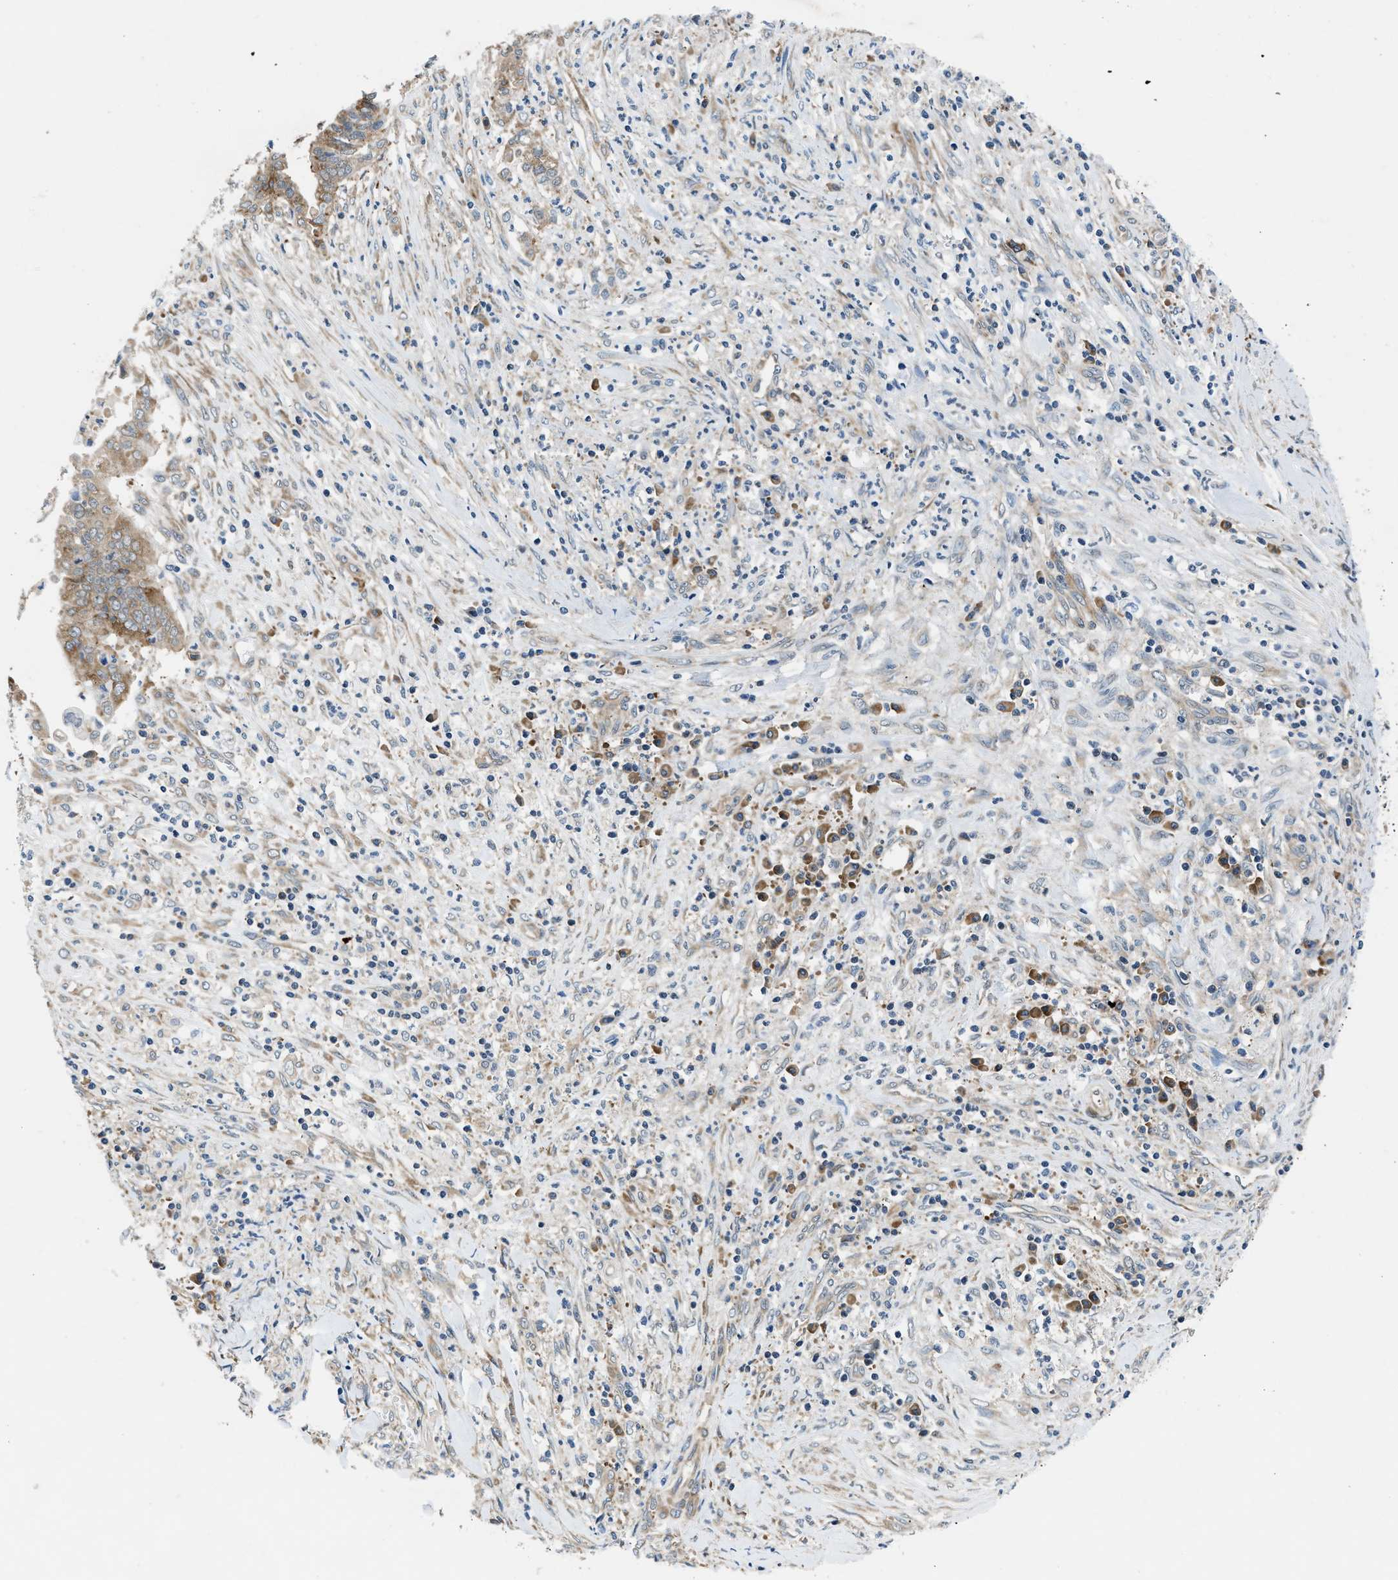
{"staining": {"intensity": "moderate", "quantity": ">75%", "location": "cytoplasmic/membranous"}, "tissue": "cervical cancer", "cell_type": "Tumor cells", "image_type": "cancer", "snomed": [{"axis": "morphology", "description": "Adenocarcinoma, NOS"}, {"axis": "topography", "description": "Cervix"}], "caption": "The histopathology image exhibits staining of cervical cancer, revealing moderate cytoplasmic/membranous protein positivity (brown color) within tumor cells. (IHC, brightfield microscopy, high magnification).", "gene": "PA2G4", "patient": {"sex": "female", "age": 44}}